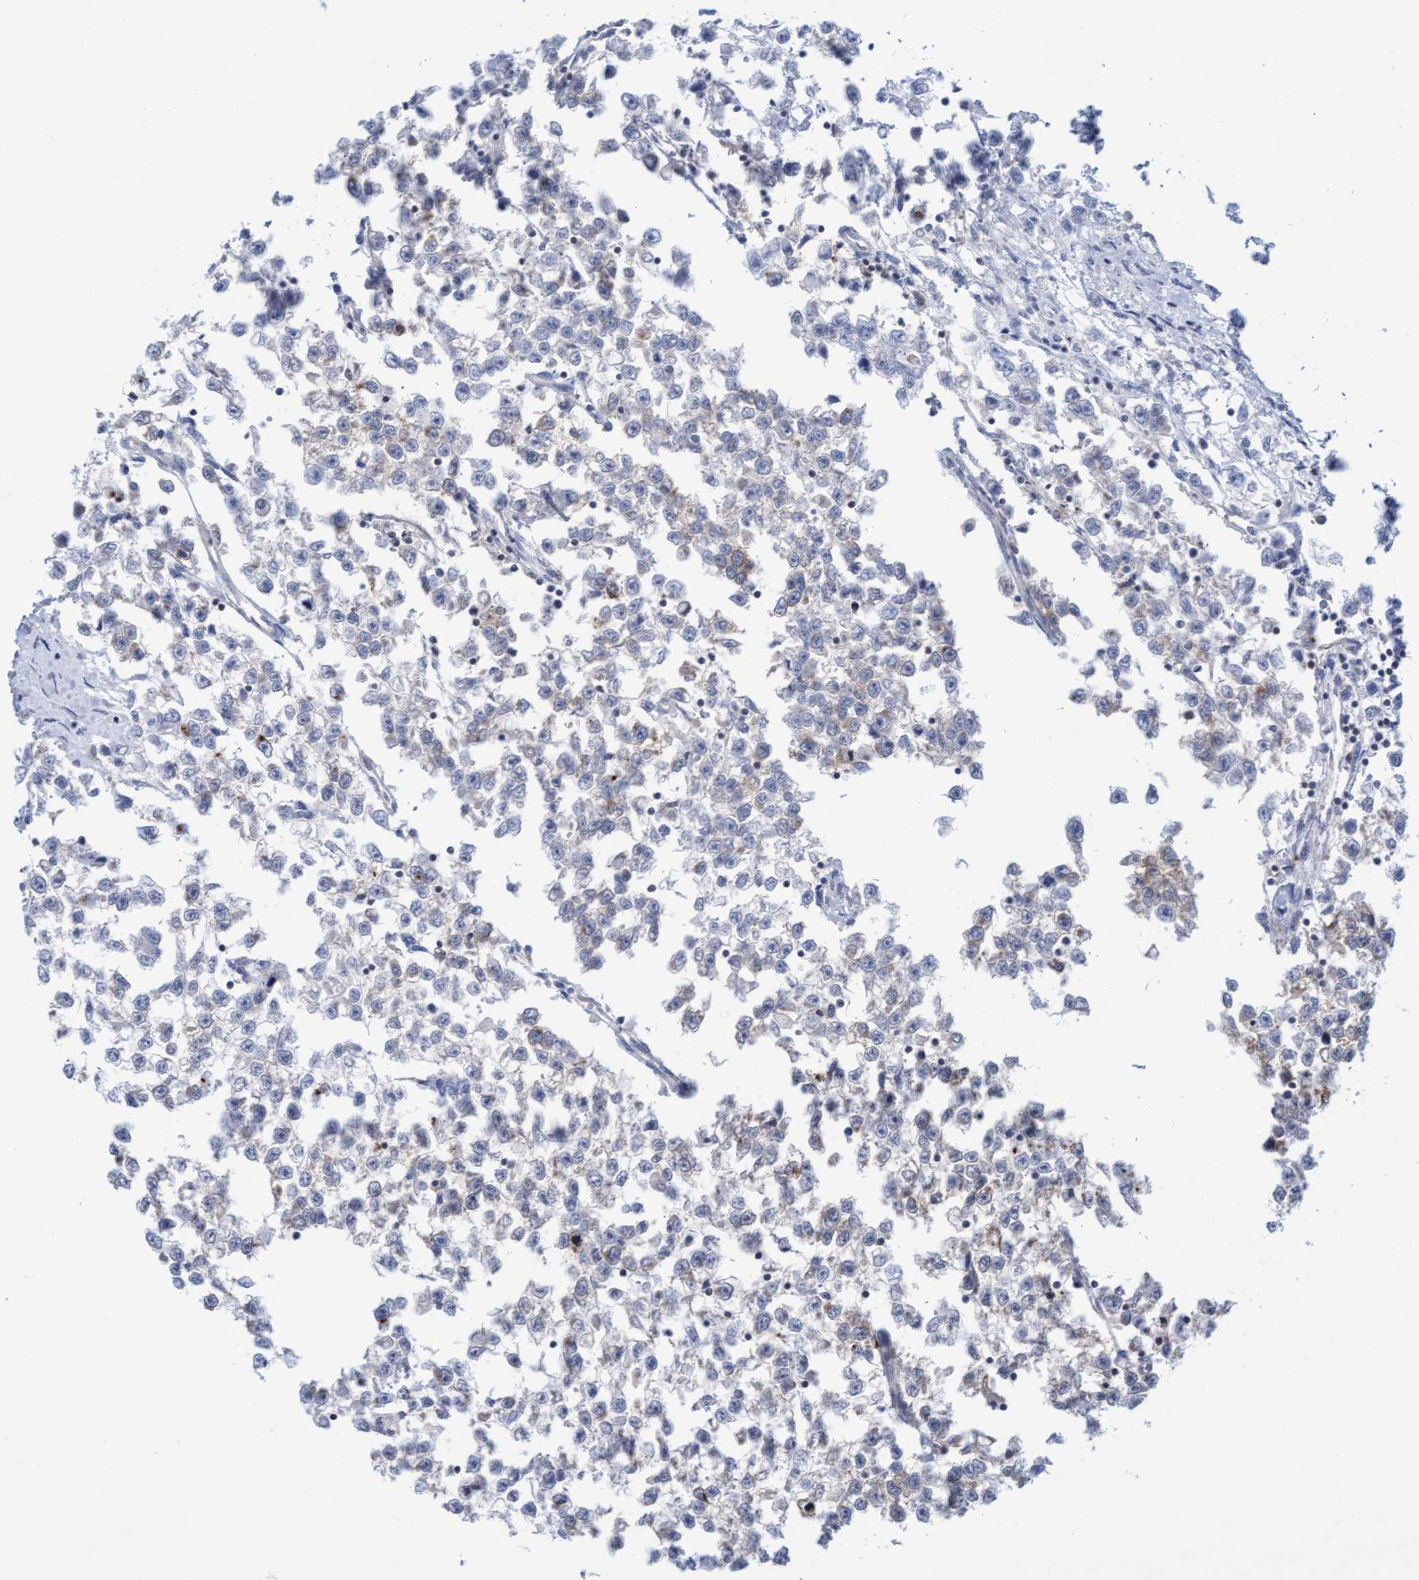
{"staining": {"intensity": "weak", "quantity": "<25%", "location": "cytoplasmic/membranous"}, "tissue": "testis cancer", "cell_type": "Tumor cells", "image_type": "cancer", "snomed": [{"axis": "morphology", "description": "Seminoma, NOS"}, {"axis": "morphology", "description": "Carcinoma, Embryonal, NOS"}, {"axis": "topography", "description": "Testis"}], "caption": "Immunohistochemistry histopathology image of neoplastic tissue: human embryonal carcinoma (testis) stained with DAB (3,3'-diaminobenzidine) demonstrates no significant protein staining in tumor cells. (DAB IHC, high magnification).", "gene": "SLC28A3", "patient": {"sex": "male", "age": 51}}